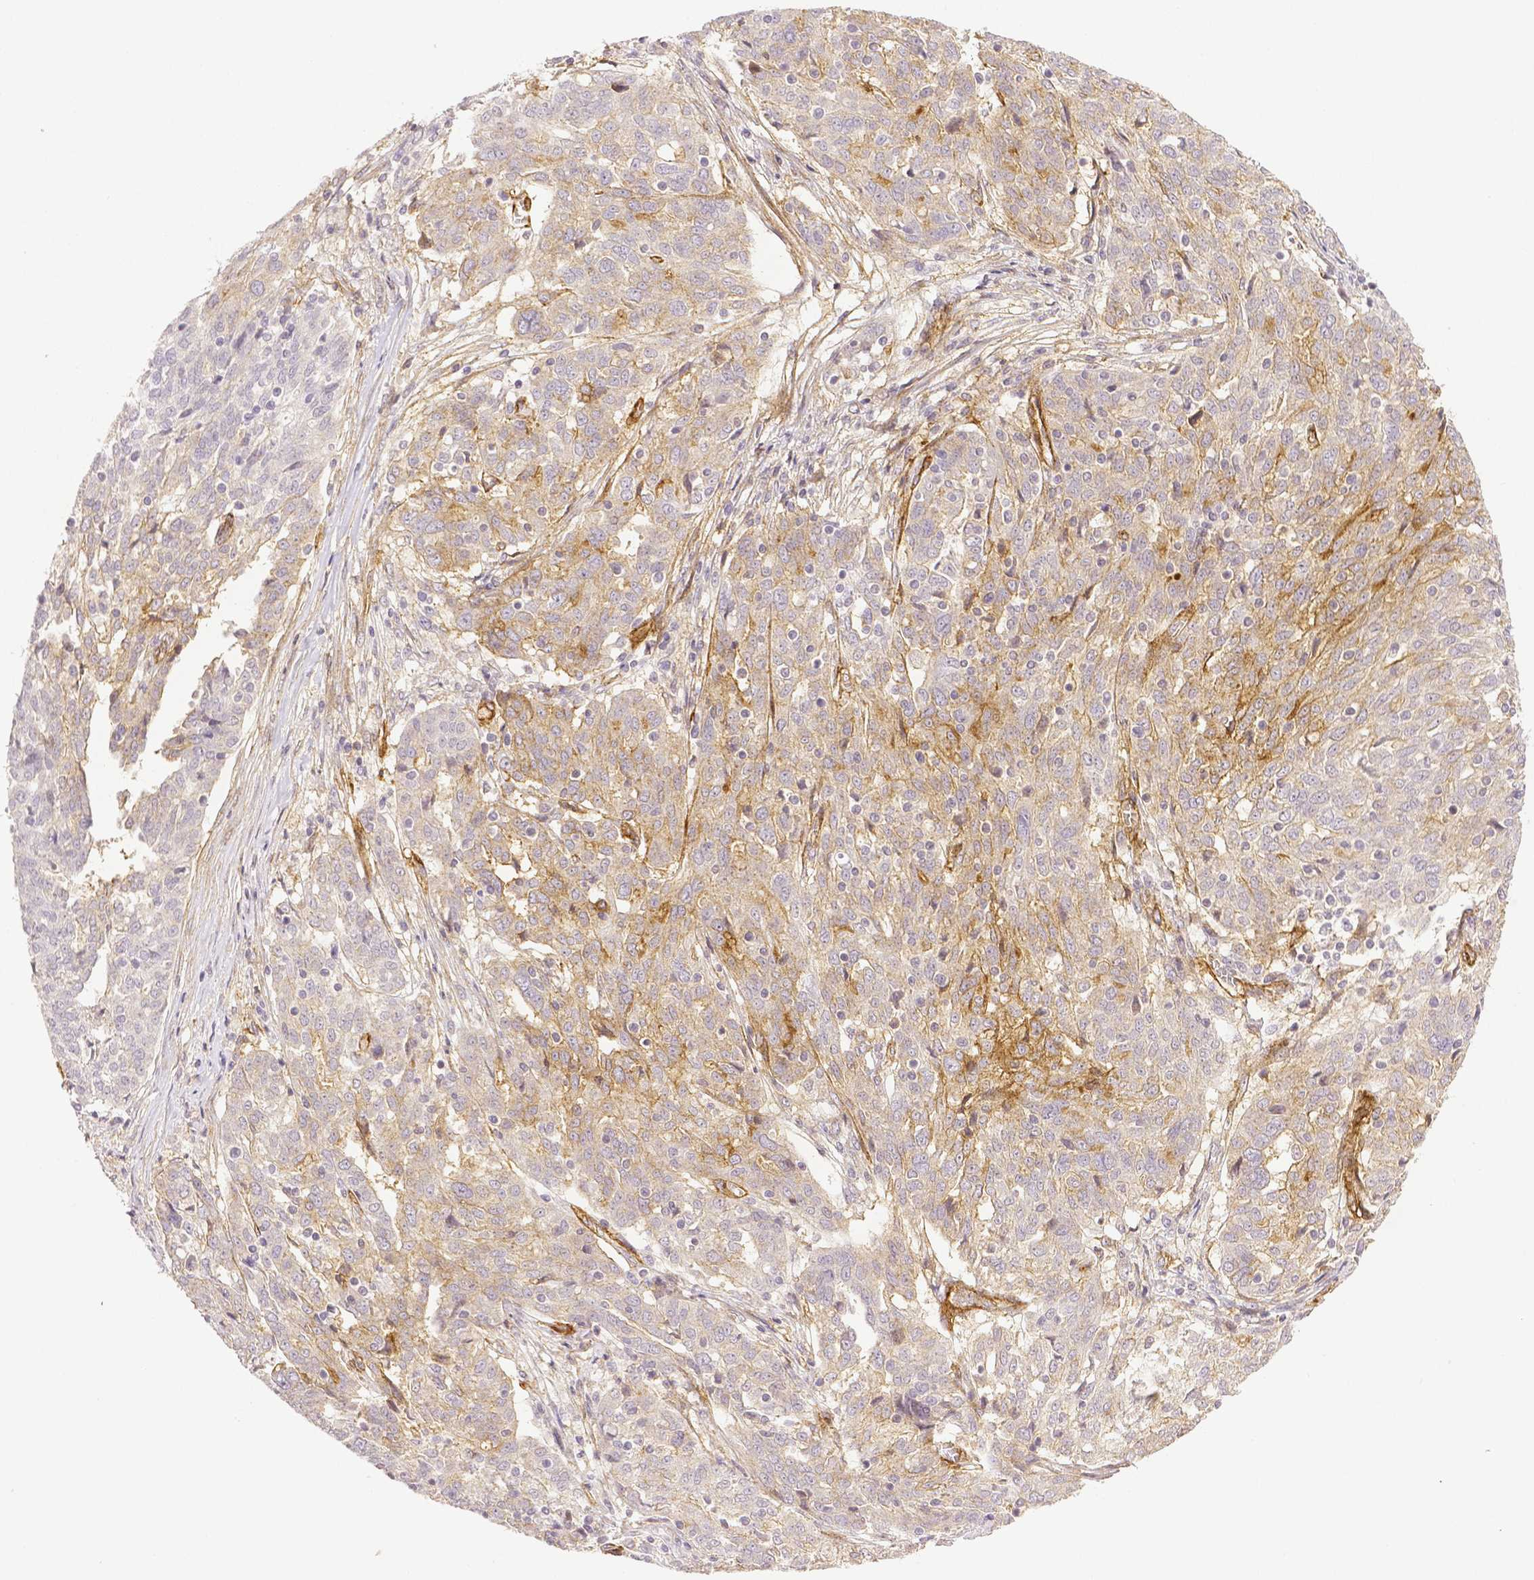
{"staining": {"intensity": "negative", "quantity": "none", "location": "none"}, "tissue": "ovarian cancer", "cell_type": "Tumor cells", "image_type": "cancer", "snomed": [{"axis": "morphology", "description": "Cystadenocarcinoma, serous, NOS"}, {"axis": "topography", "description": "Ovary"}], "caption": "DAB (3,3'-diaminobenzidine) immunohistochemical staining of human serous cystadenocarcinoma (ovarian) reveals no significant positivity in tumor cells. (DAB (3,3'-diaminobenzidine) immunohistochemistry (IHC) visualized using brightfield microscopy, high magnification).", "gene": "THY1", "patient": {"sex": "female", "age": 67}}